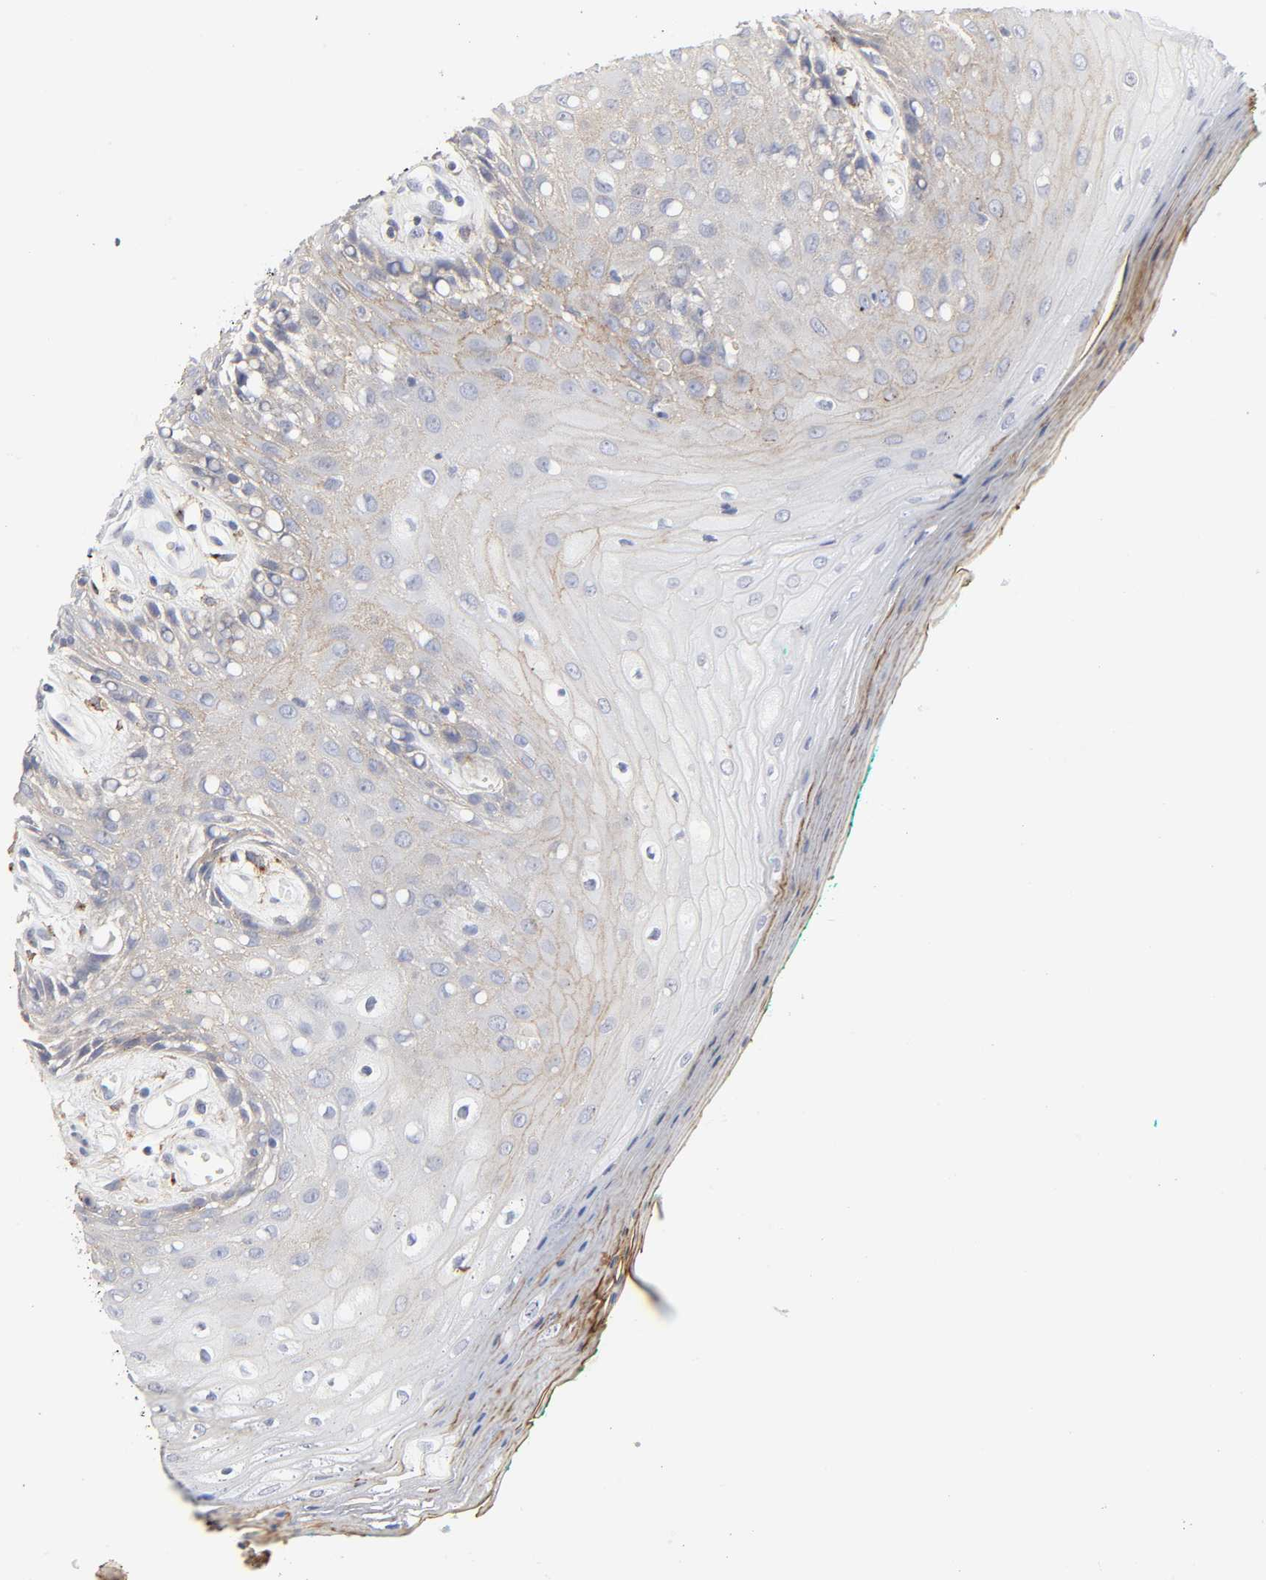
{"staining": {"intensity": "weak", "quantity": "<25%", "location": "cytoplasmic/membranous"}, "tissue": "oral mucosa", "cell_type": "Squamous epithelial cells", "image_type": "normal", "snomed": [{"axis": "morphology", "description": "Normal tissue, NOS"}, {"axis": "morphology", "description": "Squamous cell carcinoma, NOS"}, {"axis": "topography", "description": "Skeletal muscle"}, {"axis": "topography", "description": "Oral tissue"}, {"axis": "topography", "description": "Head-Neck"}], "caption": "Squamous epithelial cells show no significant protein expression in normal oral mucosa.", "gene": "LRP1", "patient": {"sex": "female", "age": 84}}